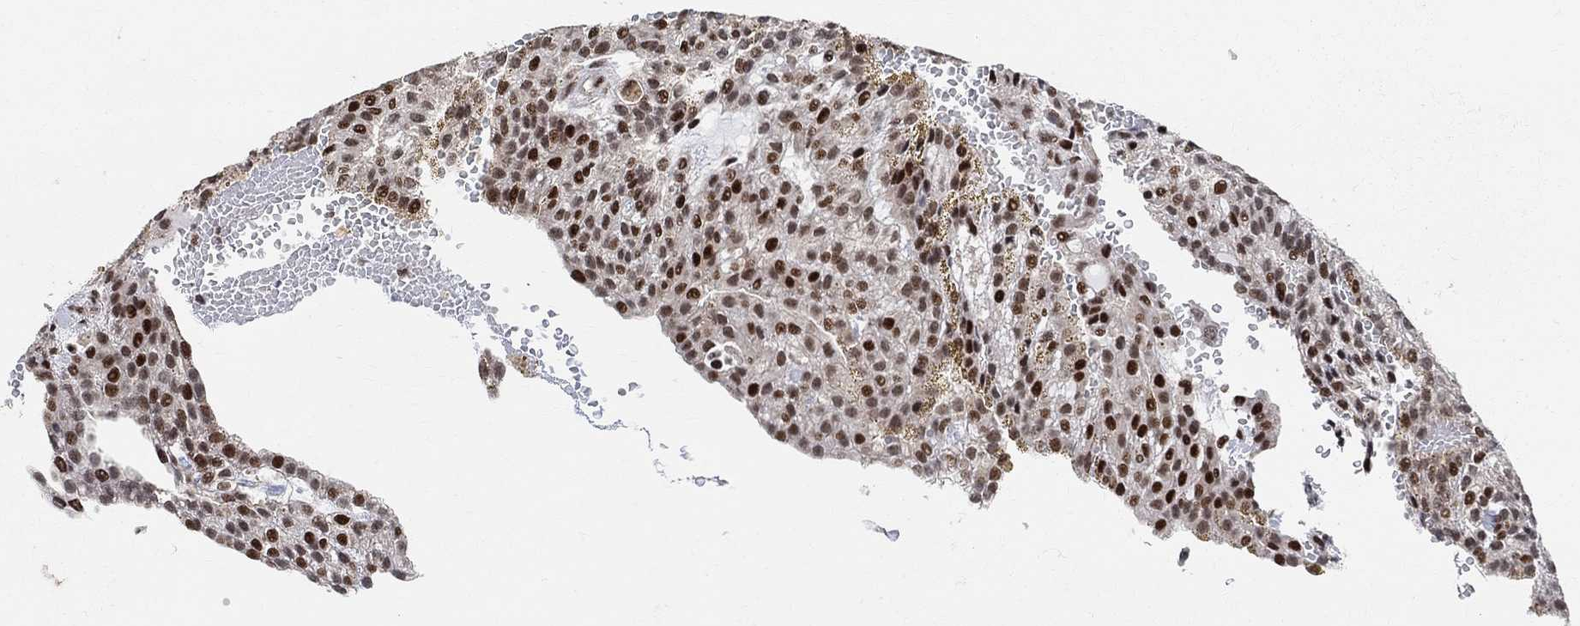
{"staining": {"intensity": "strong", "quantity": "<25%", "location": "nuclear"}, "tissue": "renal cancer", "cell_type": "Tumor cells", "image_type": "cancer", "snomed": [{"axis": "morphology", "description": "Adenocarcinoma, NOS"}, {"axis": "topography", "description": "Kidney"}], "caption": "There is medium levels of strong nuclear expression in tumor cells of renal cancer (adenocarcinoma), as demonstrated by immunohistochemical staining (brown color).", "gene": "E4F1", "patient": {"sex": "male", "age": 63}}